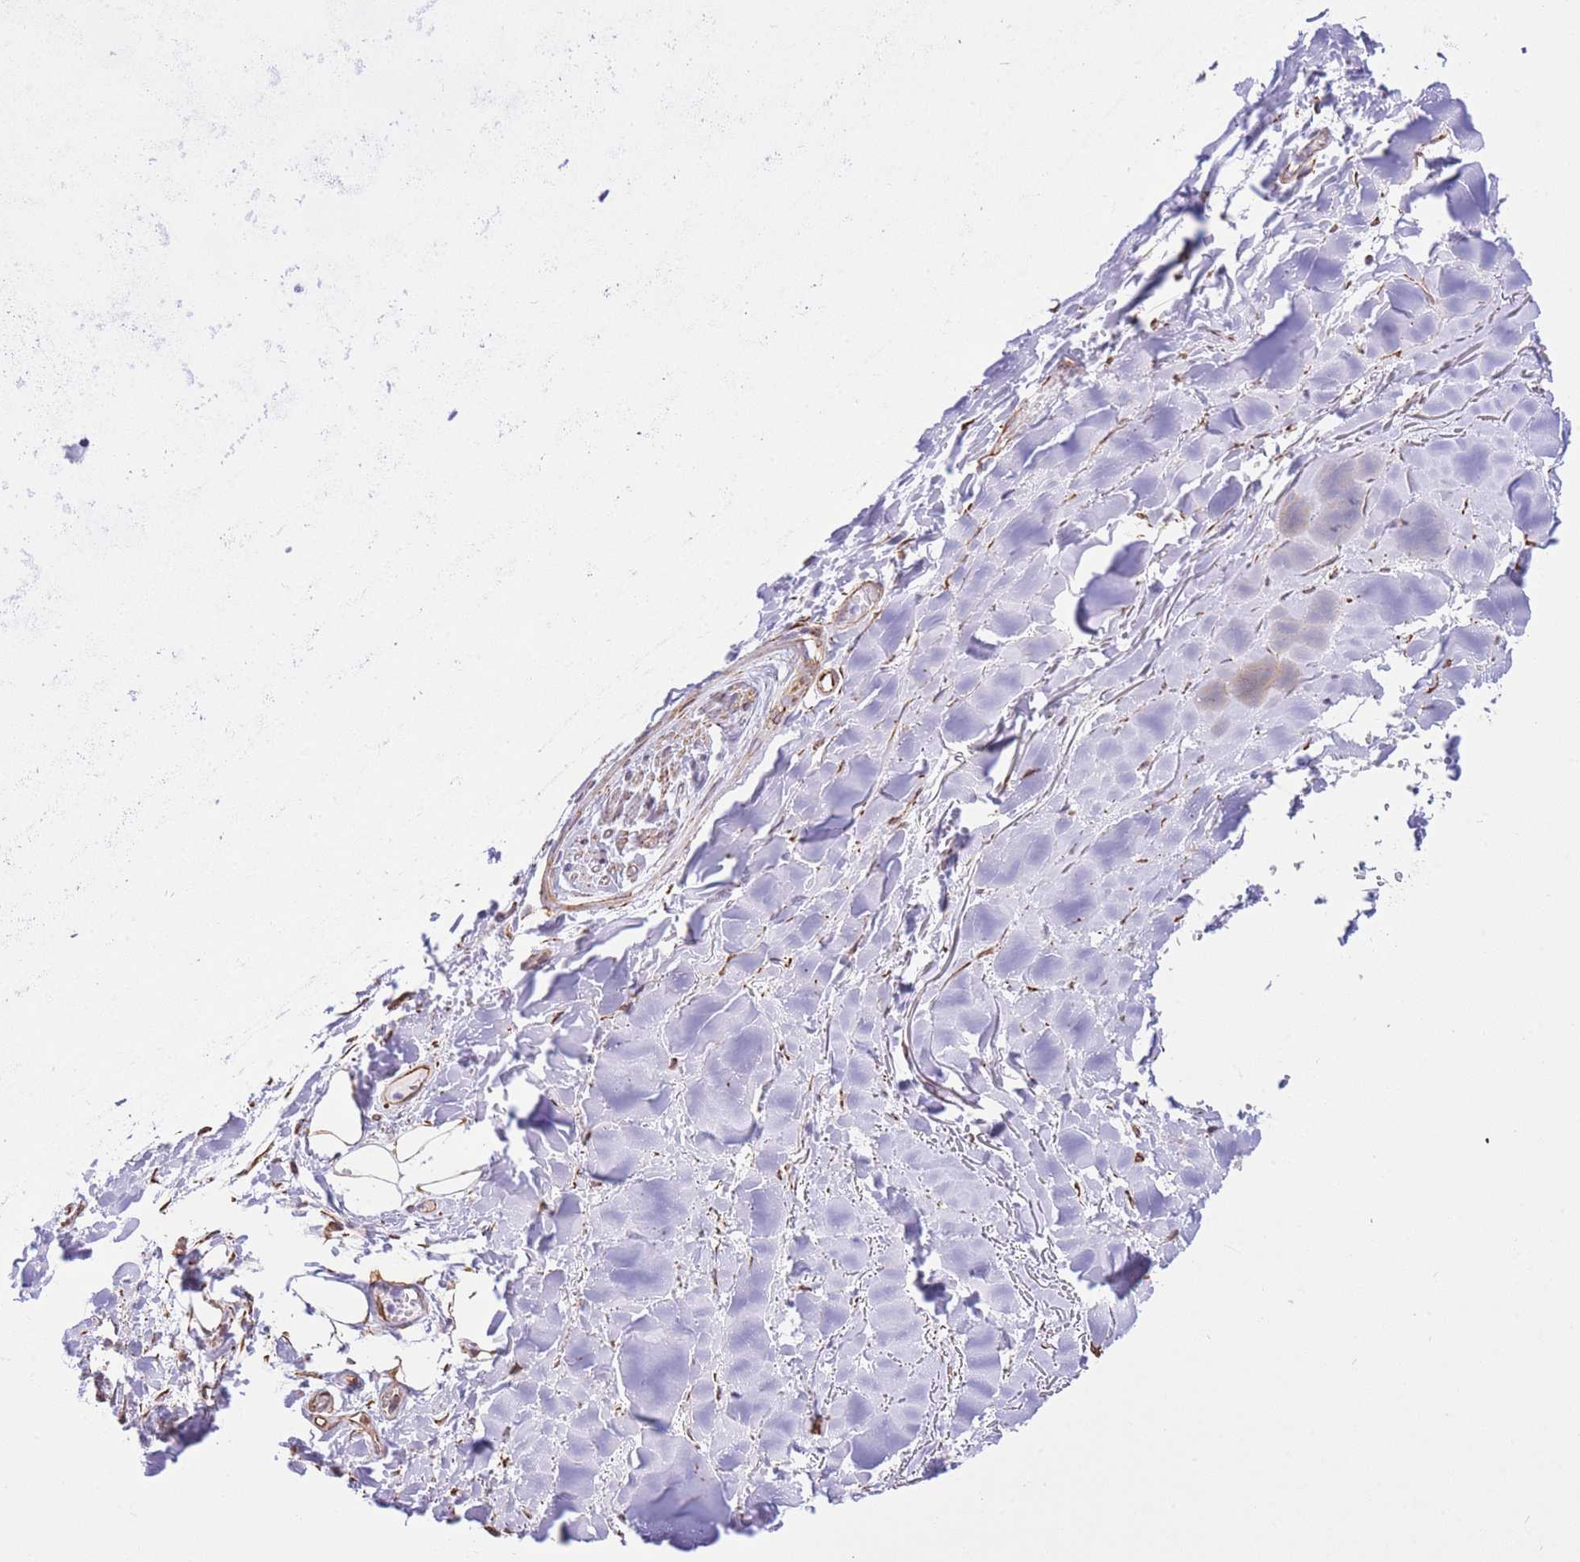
{"staining": {"intensity": "weak", "quantity": "<25%", "location": "cytoplasmic/membranous"}, "tissue": "adipose tissue", "cell_type": "Adipocytes", "image_type": "normal", "snomed": [{"axis": "morphology", "description": "Normal tissue, NOS"}, {"axis": "topography", "description": "Cartilage tissue"}], "caption": "Adipose tissue was stained to show a protein in brown. There is no significant expression in adipocytes.", "gene": "PSG11", "patient": {"sex": "male", "age": 80}}